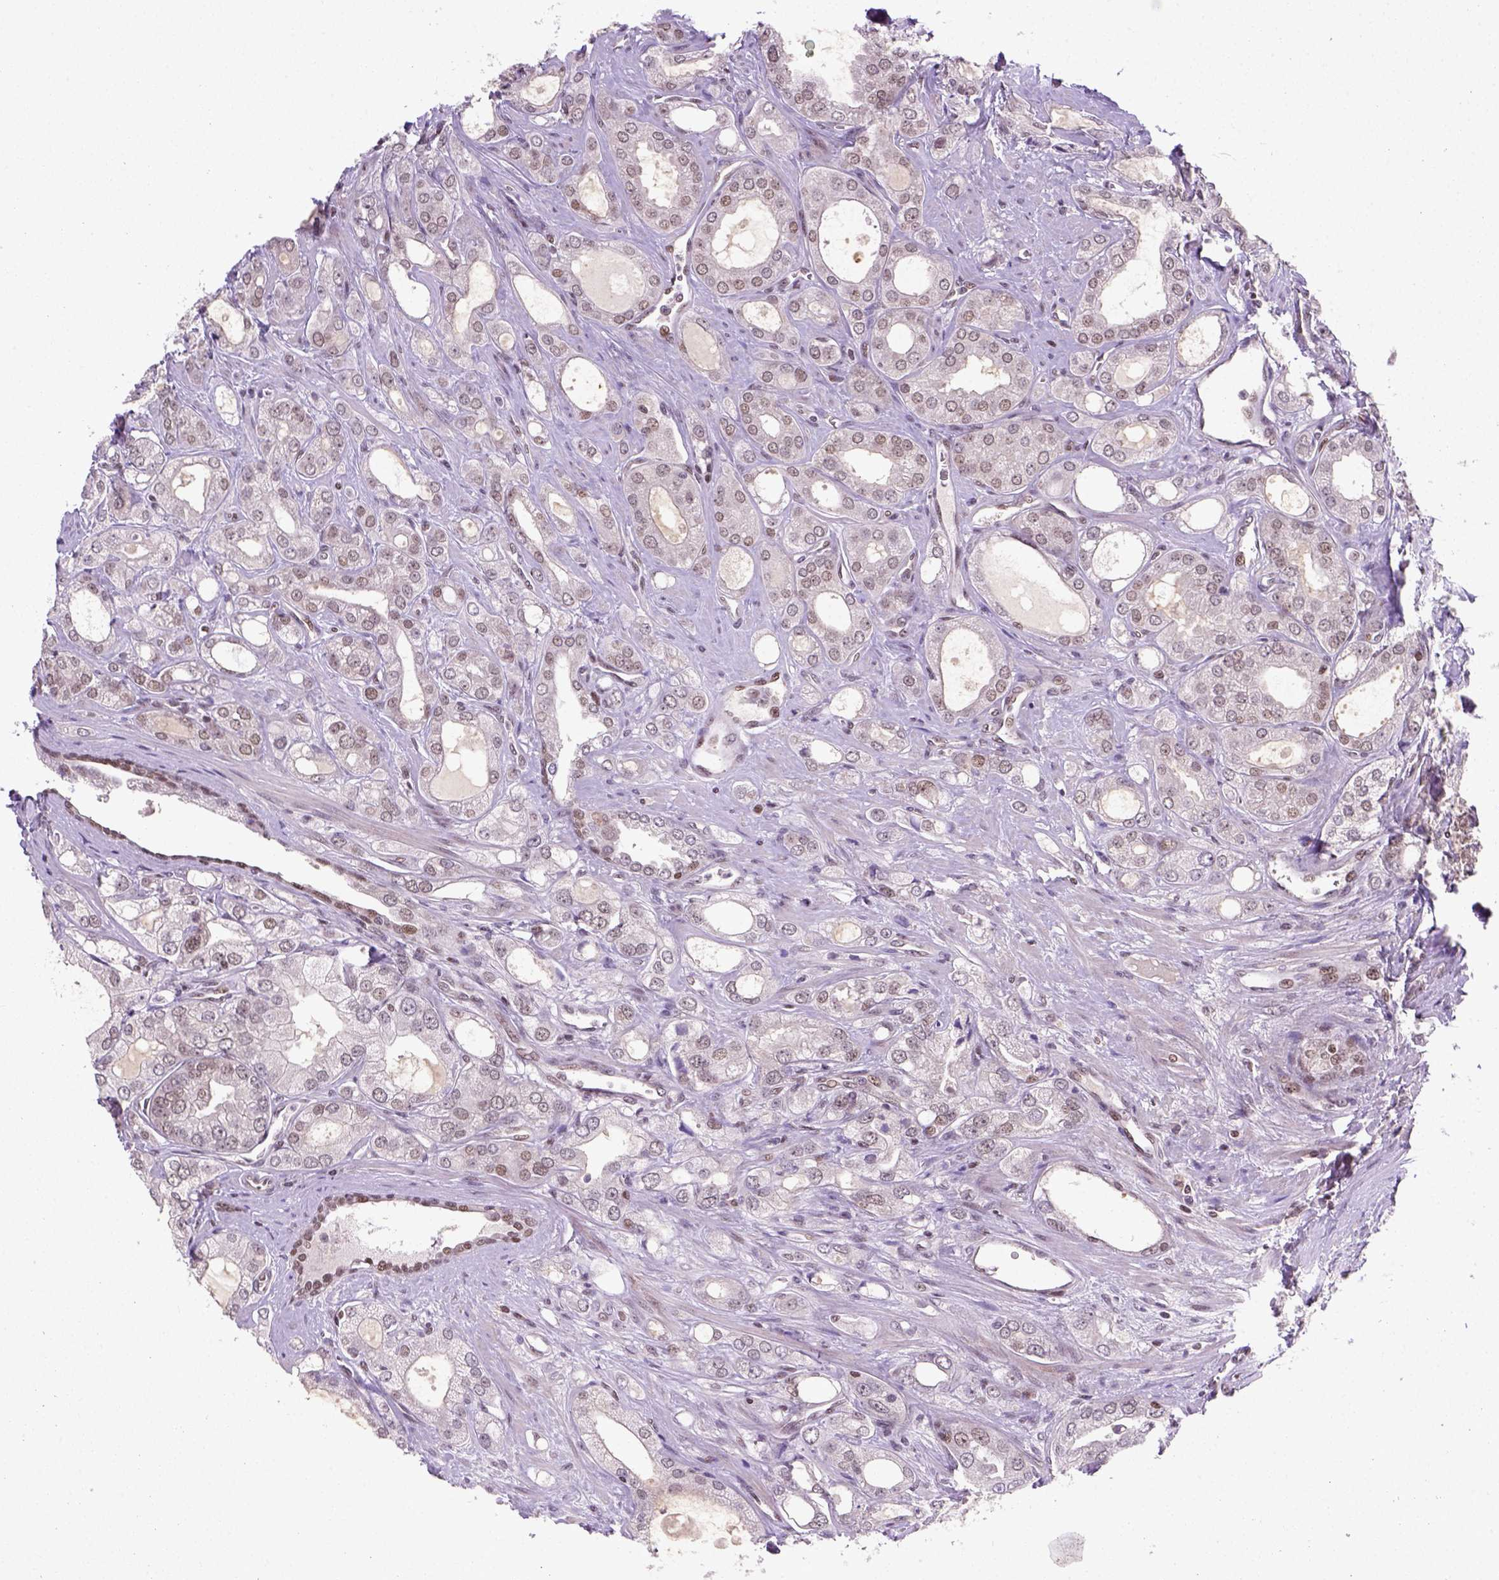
{"staining": {"intensity": "weak", "quantity": "25%-75%", "location": "nuclear"}, "tissue": "prostate cancer", "cell_type": "Tumor cells", "image_type": "cancer", "snomed": [{"axis": "morphology", "description": "Adenocarcinoma, NOS"}, {"axis": "morphology", "description": "Adenocarcinoma, High grade"}, {"axis": "topography", "description": "Prostate"}], "caption": "Adenocarcinoma (high-grade) (prostate) was stained to show a protein in brown. There is low levels of weak nuclear positivity in approximately 25%-75% of tumor cells. (IHC, brightfield microscopy, high magnification).", "gene": "MGMT", "patient": {"sex": "male", "age": 70}}